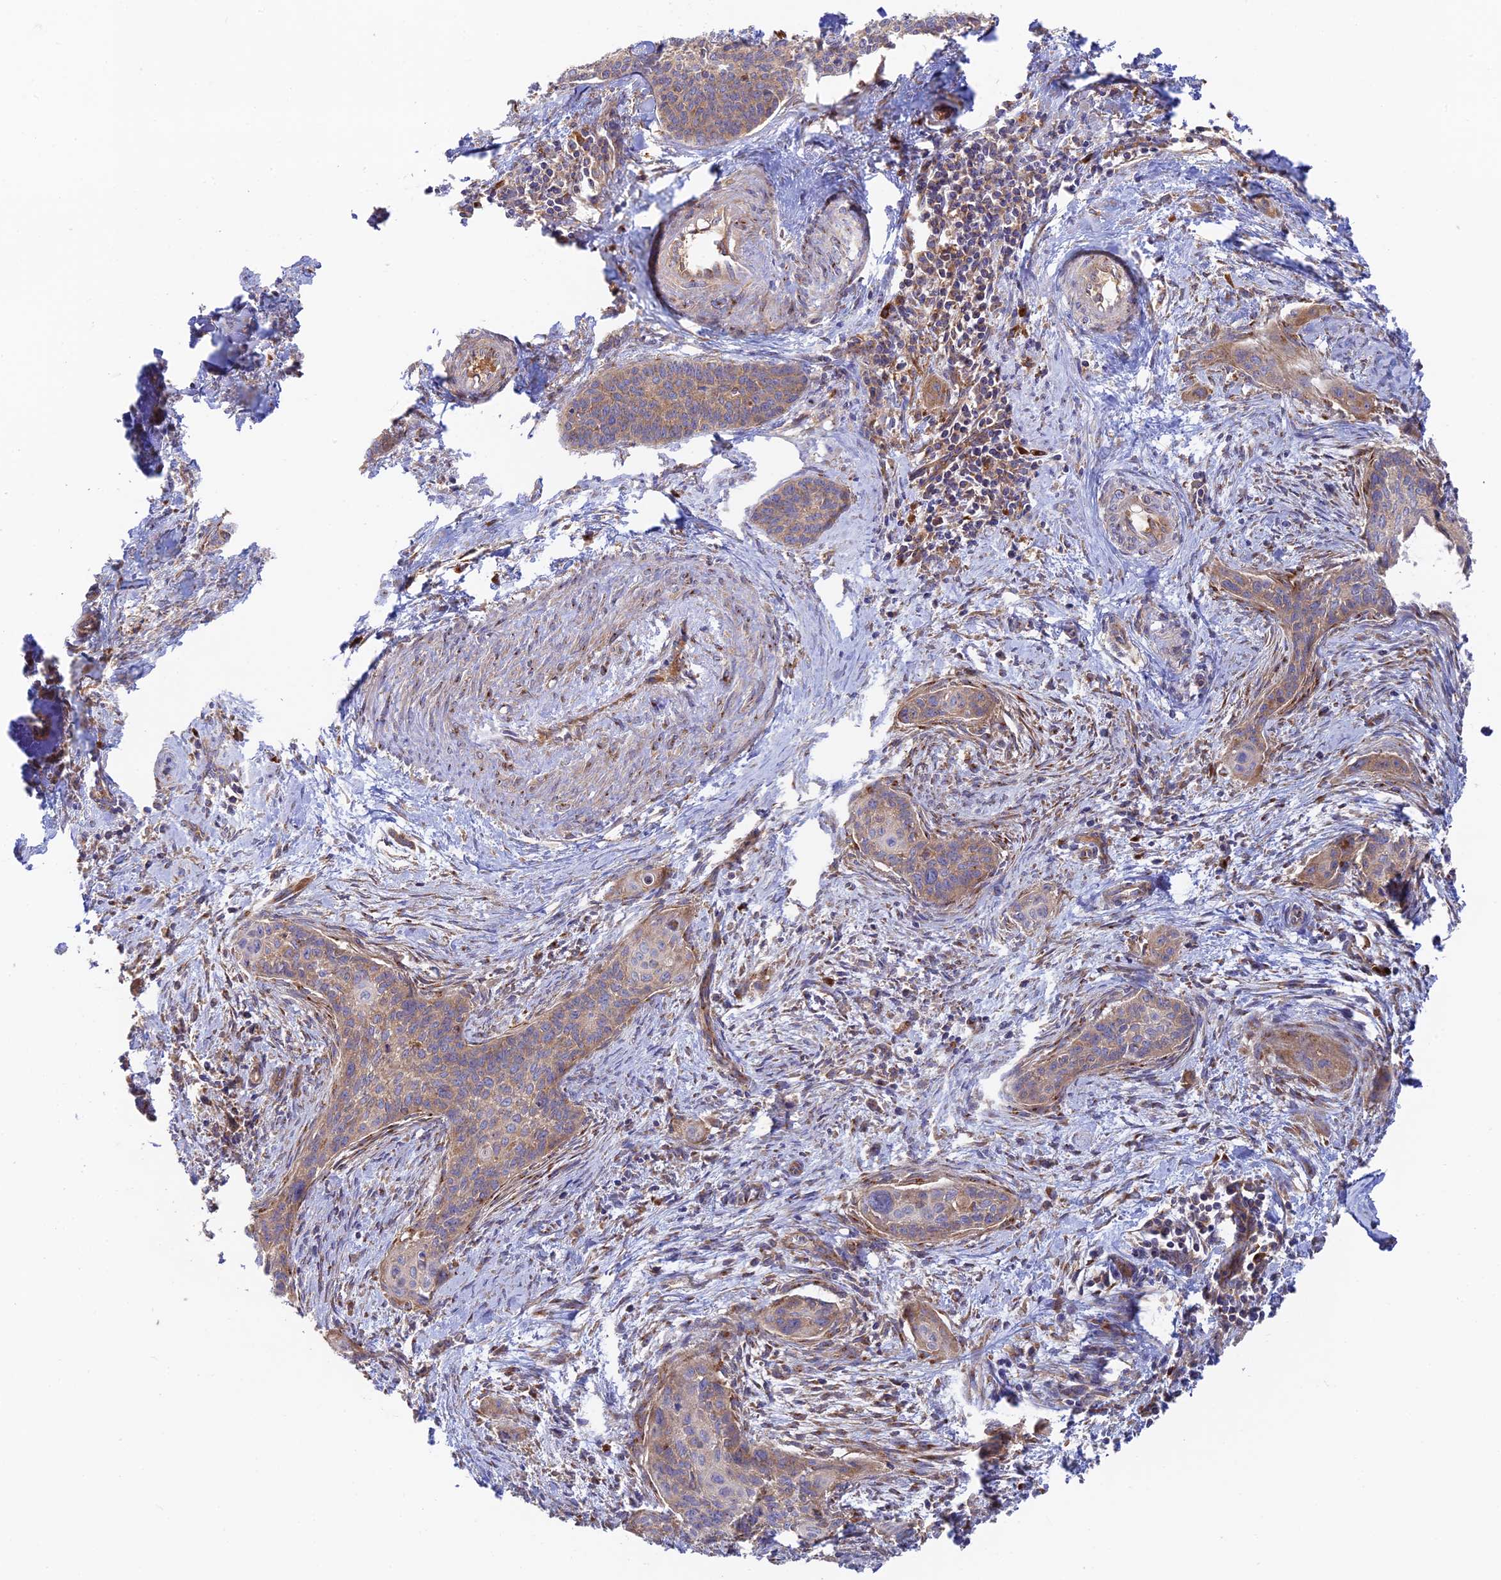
{"staining": {"intensity": "weak", "quantity": ">75%", "location": "cytoplasmic/membranous"}, "tissue": "cervical cancer", "cell_type": "Tumor cells", "image_type": "cancer", "snomed": [{"axis": "morphology", "description": "Squamous cell carcinoma, NOS"}, {"axis": "topography", "description": "Cervix"}], "caption": "There is low levels of weak cytoplasmic/membranous expression in tumor cells of cervical squamous cell carcinoma, as demonstrated by immunohistochemical staining (brown color).", "gene": "GOLGA3", "patient": {"sex": "female", "age": 33}}